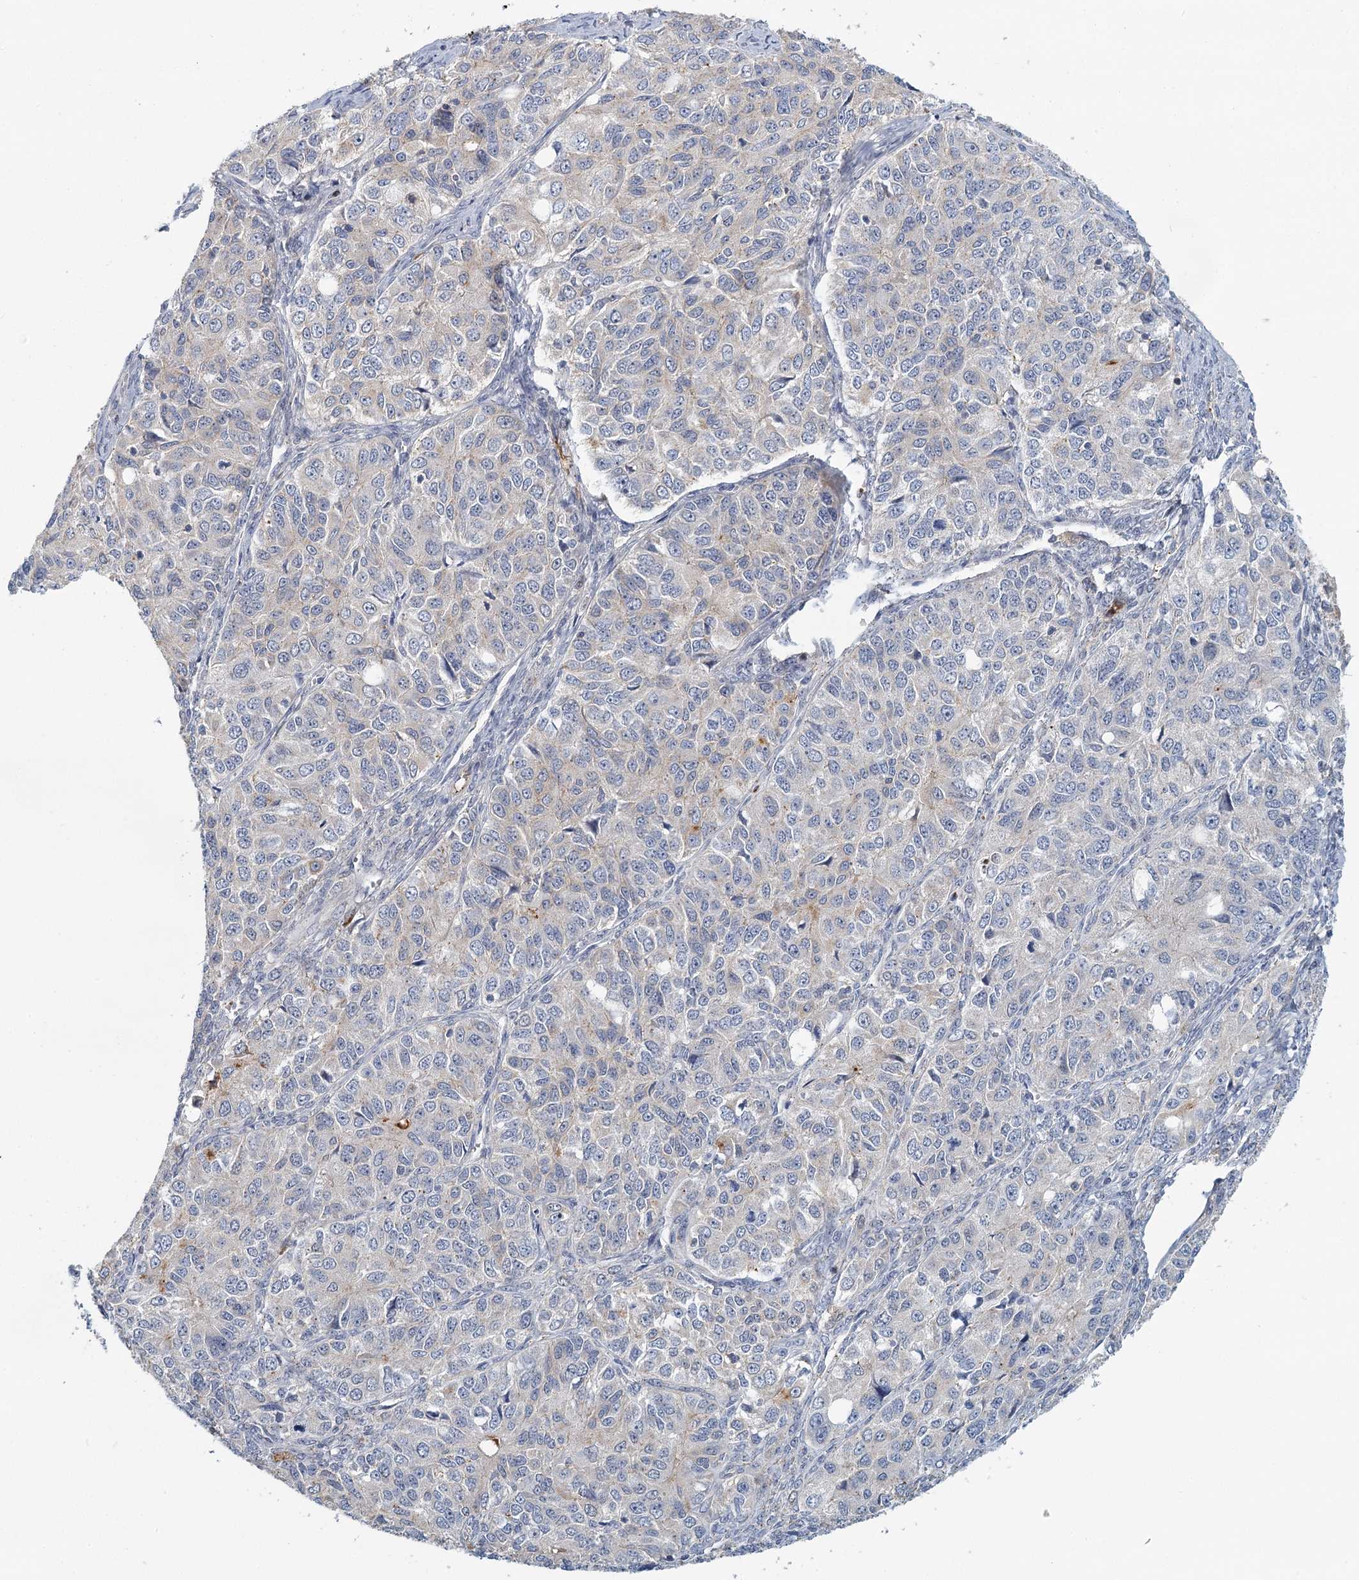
{"staining": {"intensity": "negative", "quantity": "none", "location": "none"}, "tissue": "ovarian cancer", "cell_type": "Tumor cells", "image_type": "cancer", "snomed": [{"axis": "morphology", "description": "Carcinoma, endometroid"}, {"axis": "topography", "description": "Ovary"}], "caption": "The micrograph reveals no significant staining in tumor cells of ovarian cancer (endometroid carcinoma). (Brightfield microscopy of DAB immunohistochemistry (IHC) at high magnification).", "gene": "GPATCH11", "patient": {"sex": "female", "age": 51}}